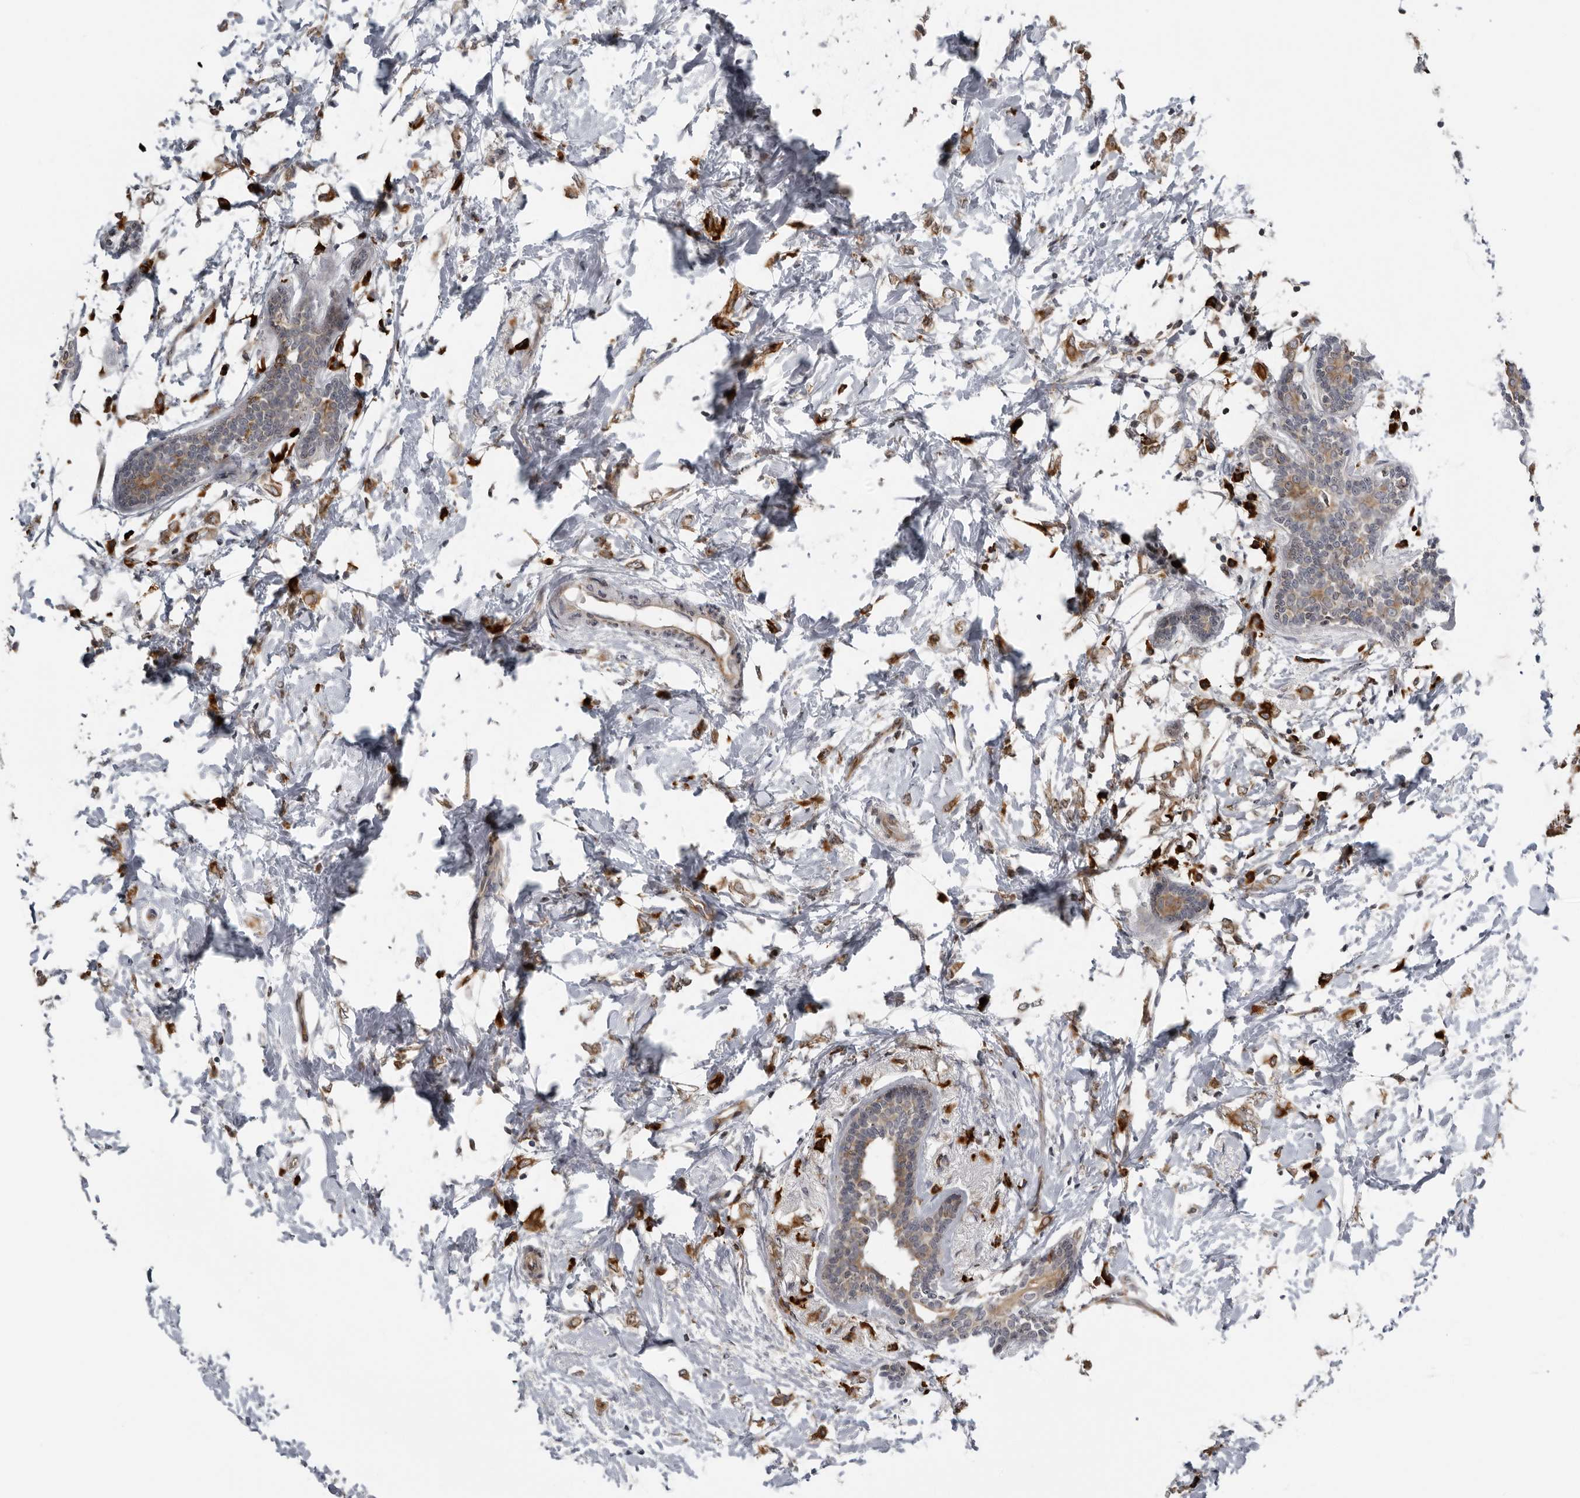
{"staining": {"intensity": "moderate", "quantity": ">75%", "location": "cytoplasmic/membranous"}, "tissue": "breast cancer", "cell_type": "Tumor cells", "image_type": "cancer", "snomed": [{"axis": "morphology", "description": "Normal tissue, NOS"}, {"axis": "morphology", "description": "Lobular carcinoma"}, {"axis": "topography", "description": "Breast"}], "caption": "Moderate cytoplasmic/membranous expression for a protein is appreciated in approximately >75% of tumor cells of breast cancer using immunohistochemistry.", "gene": "ALPK2", "patient": {"sex": "female", "age": 47}}